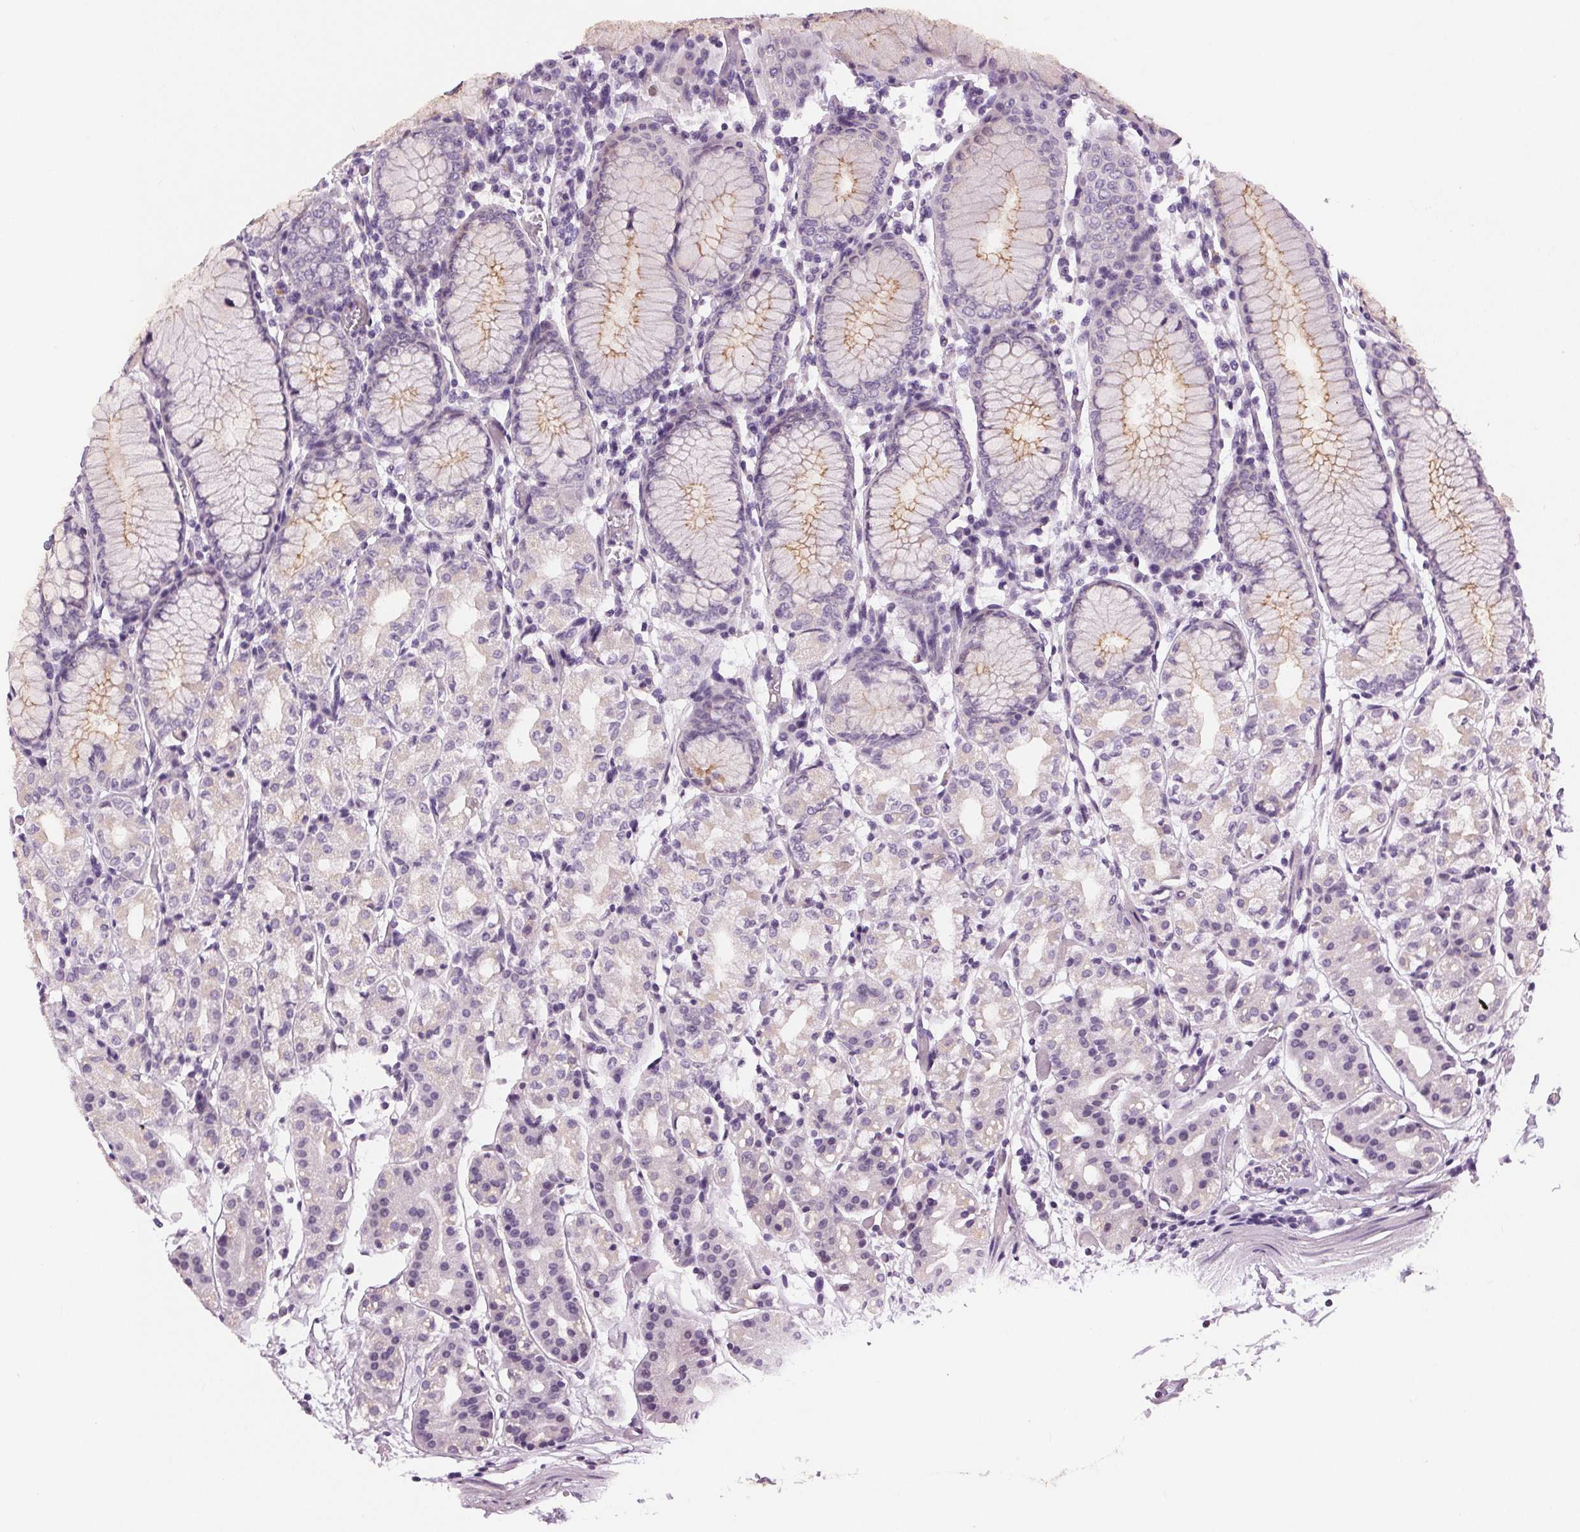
{"staining": {"intensity": "weak", "quantity": "<25%", "location": "cytoplasmic/membranous"}, "tissue": "stomach", "cell_type": "Glandular cells", "image_type": "normal", "snomed": [{"axis": "morphology", "description": "Normal tissue, NOS"}, {"axis": "topography", "description": "Stomach"}], "caption": "High power microscopy histopathology image of an IHC histopathology image of unremarkable stomach, revealing no significant staining in glandular cells.", "gene": "MISP", "patient": {"sex": "female", "age": 57}}